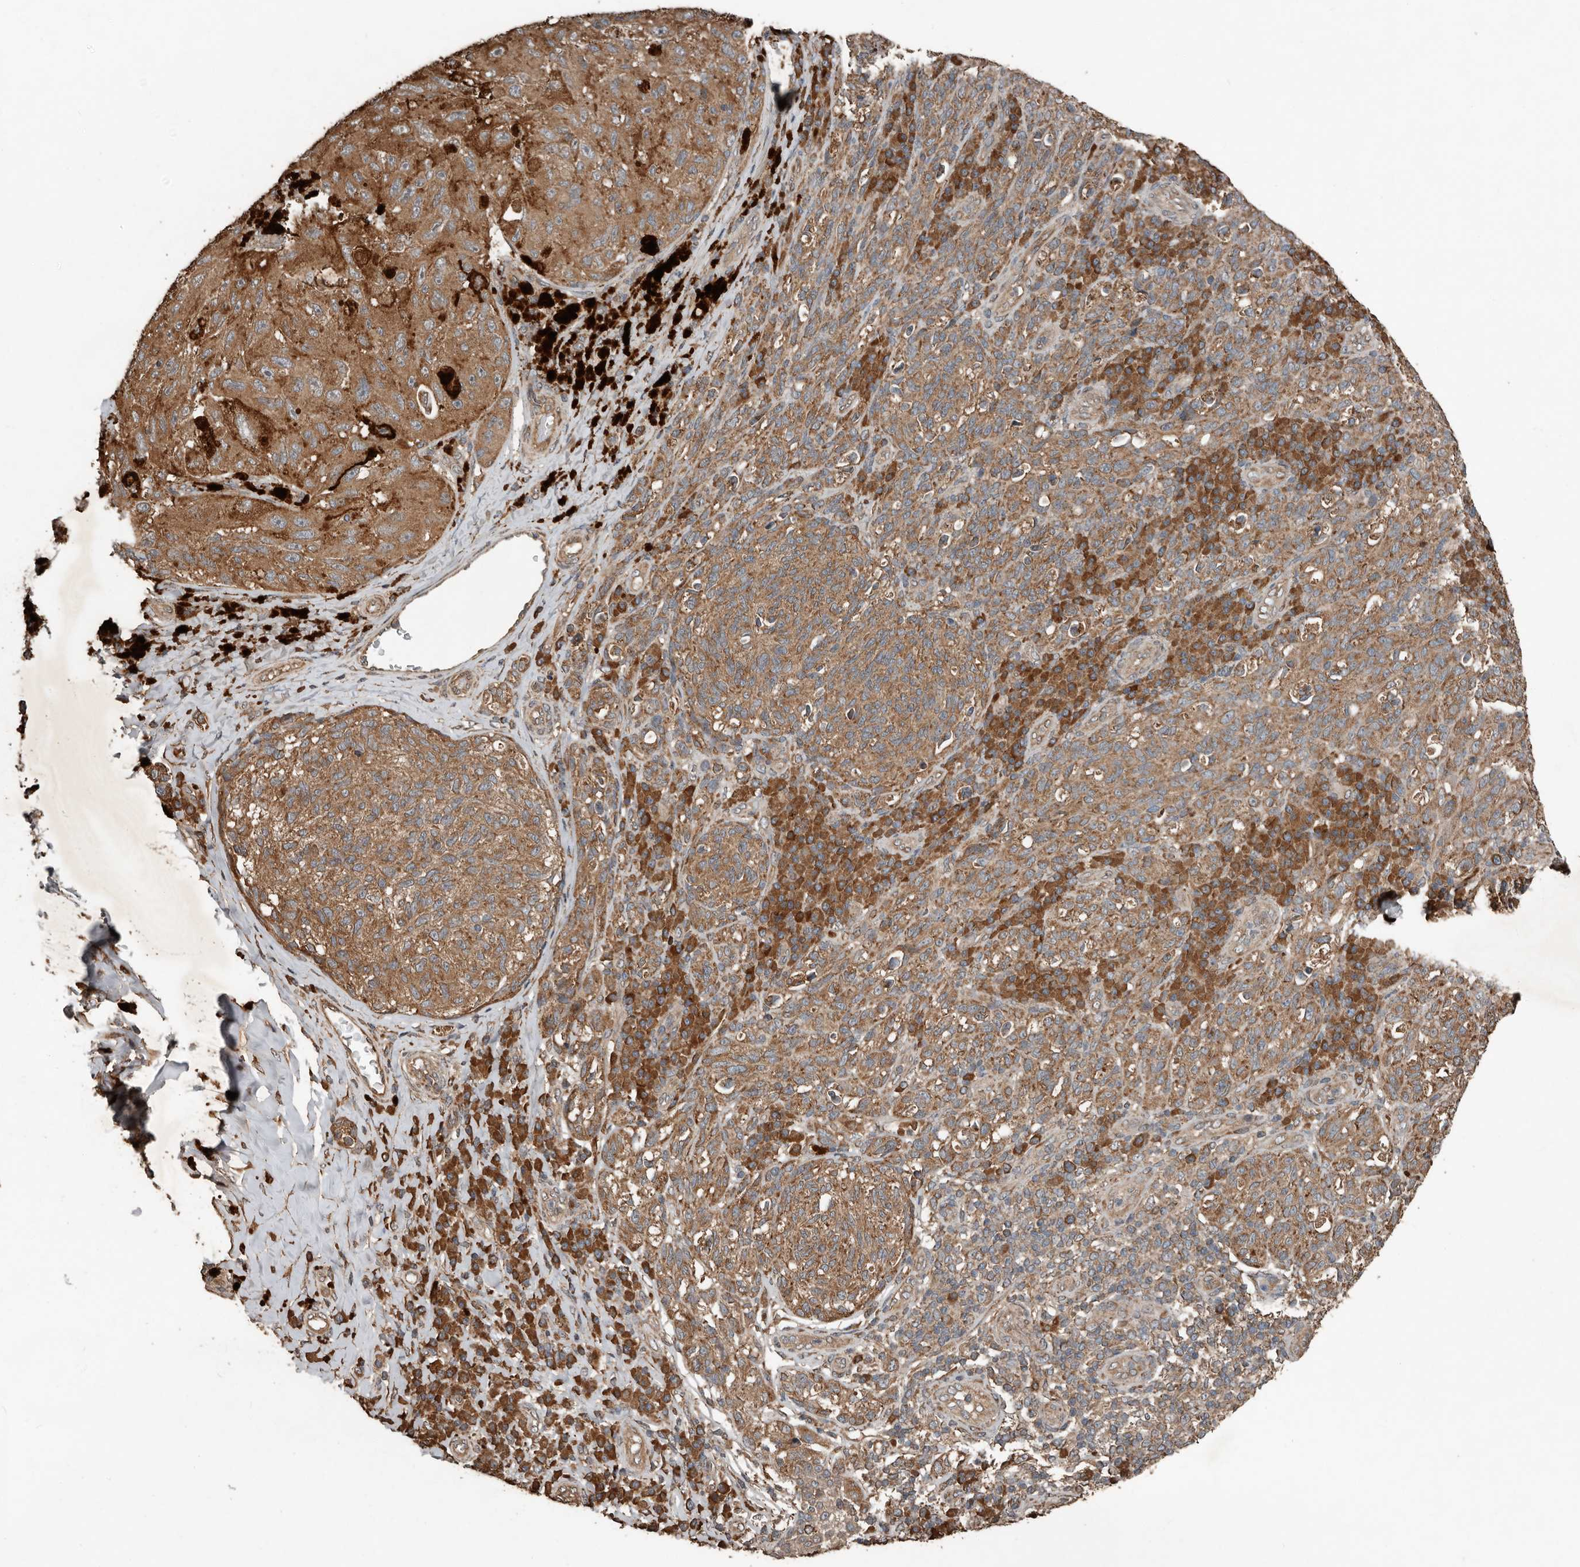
{"staining": {"intensity": "moderate", "quantity": ">75%", "location": "cytoplasmic/membranous"}, "tissue": "melanoma", "cell_type": "Tumor cells", "image_type": "cancer", "snomed": [{"axis": "morphology", "description": "Malignant melanoma, NOS"}, {"axis": "topography", "description": "Skin"}], "caption": "Moderate cytoplasmic/membranous staining is present in about >75% of tumor cells in malignant melanoma.", "gene": "RNF207", "patient": {"sex": "female", "age": 73}}